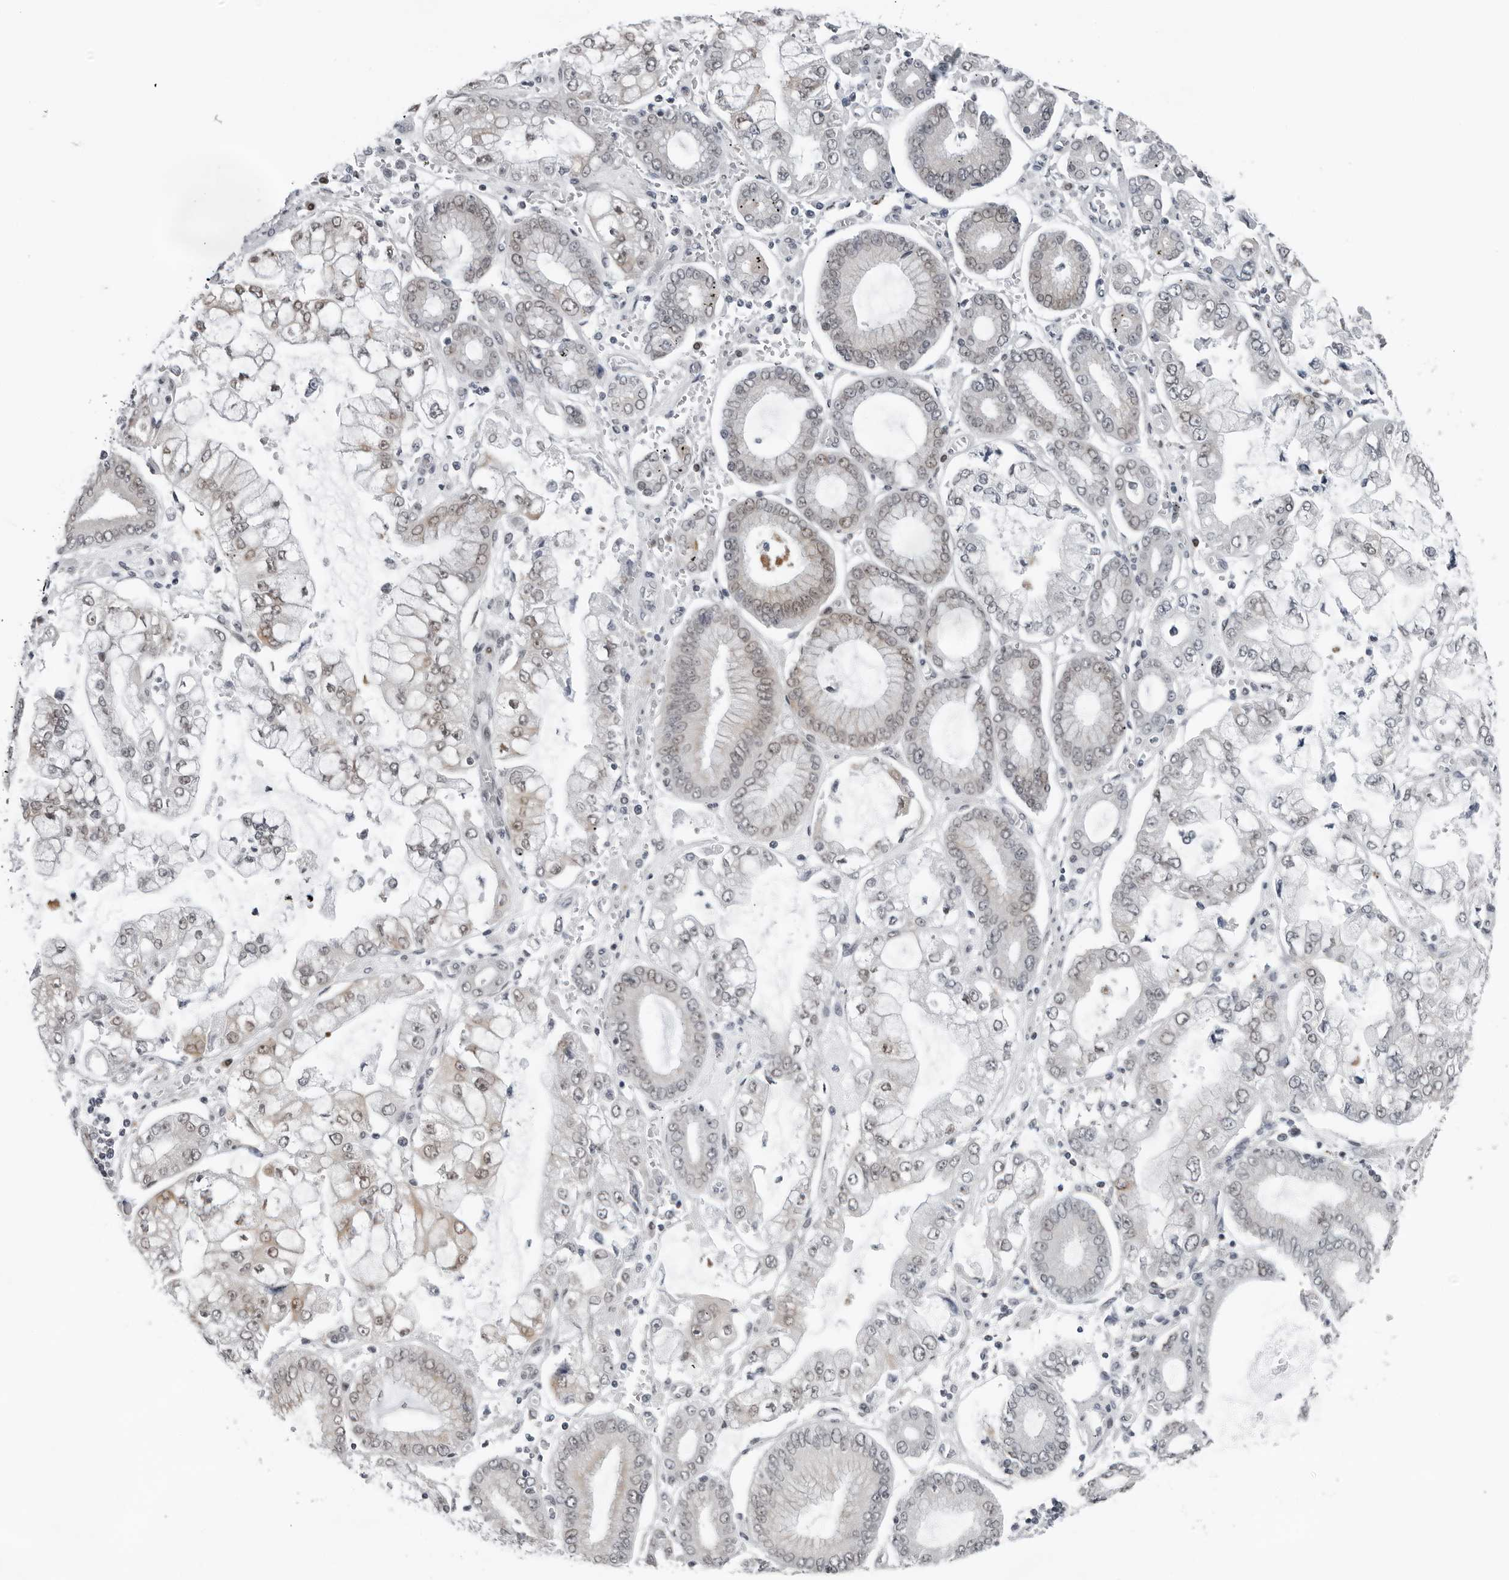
{"staining": {"intensity": "weak", "quantity": "<25%", "location": "nuclear"}, "tissue": "stomach cancer", "cell_type": "Tumor cells", "image_type": "cancer", "snomed": [{"axis": "morphology", "description": "Adenocarcinoma, NOS"}, {"axis": "topography", "description": "Stomach"}], "caption": "A micrograph of human adenocarcinoma (stomach) is negative for staining in tumor cells.", "gene": "PPP1R42", "patient": {"sex": "male", "age": 76}}